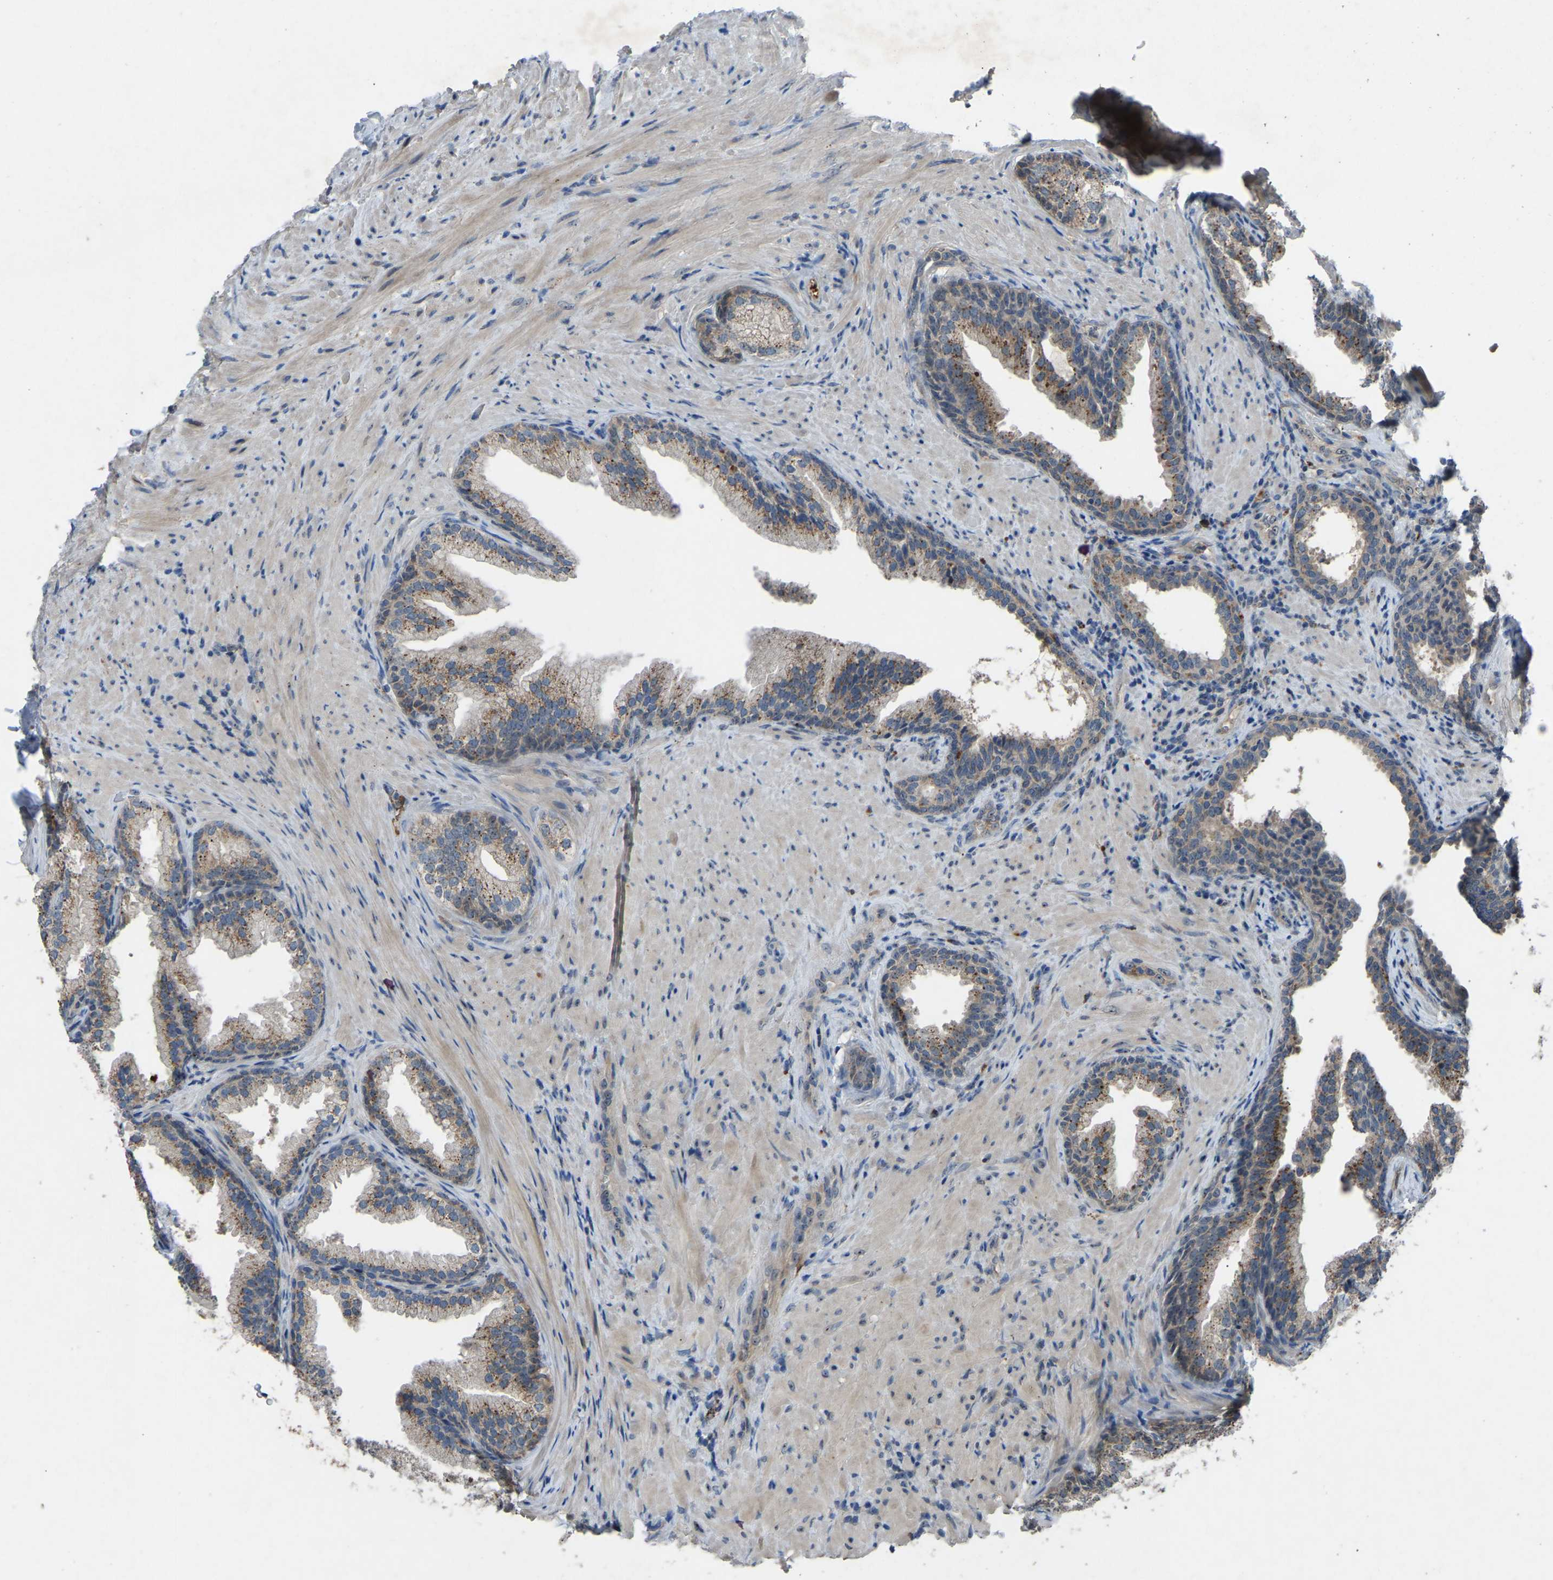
{"staining": {"intensity": "moderate", "quantity": ">75%", "location": "cytoplasmic/membranous"}, "tissue": "prostate", "cell_type": "Glandular cells", "image_type": "normal", "snomed": [{"axis": "morphology", "description": "Normal tissue, NOS"}, {"axis": "topography", "description": "Prostate"}], "caption": "Protein staining shows moderate cytoplasmic/membranous positivity in about >75% of glandular cells in benign prostate. The staining was performed using DAB (3,3'-diaminobenzidine) to visualize the protein expression in brown, while the nuclei were stained in blue with hematoxylin (Magnification: 20x).", "gene": "FHIT", "patient": {"sex": "male", "age": 76}}